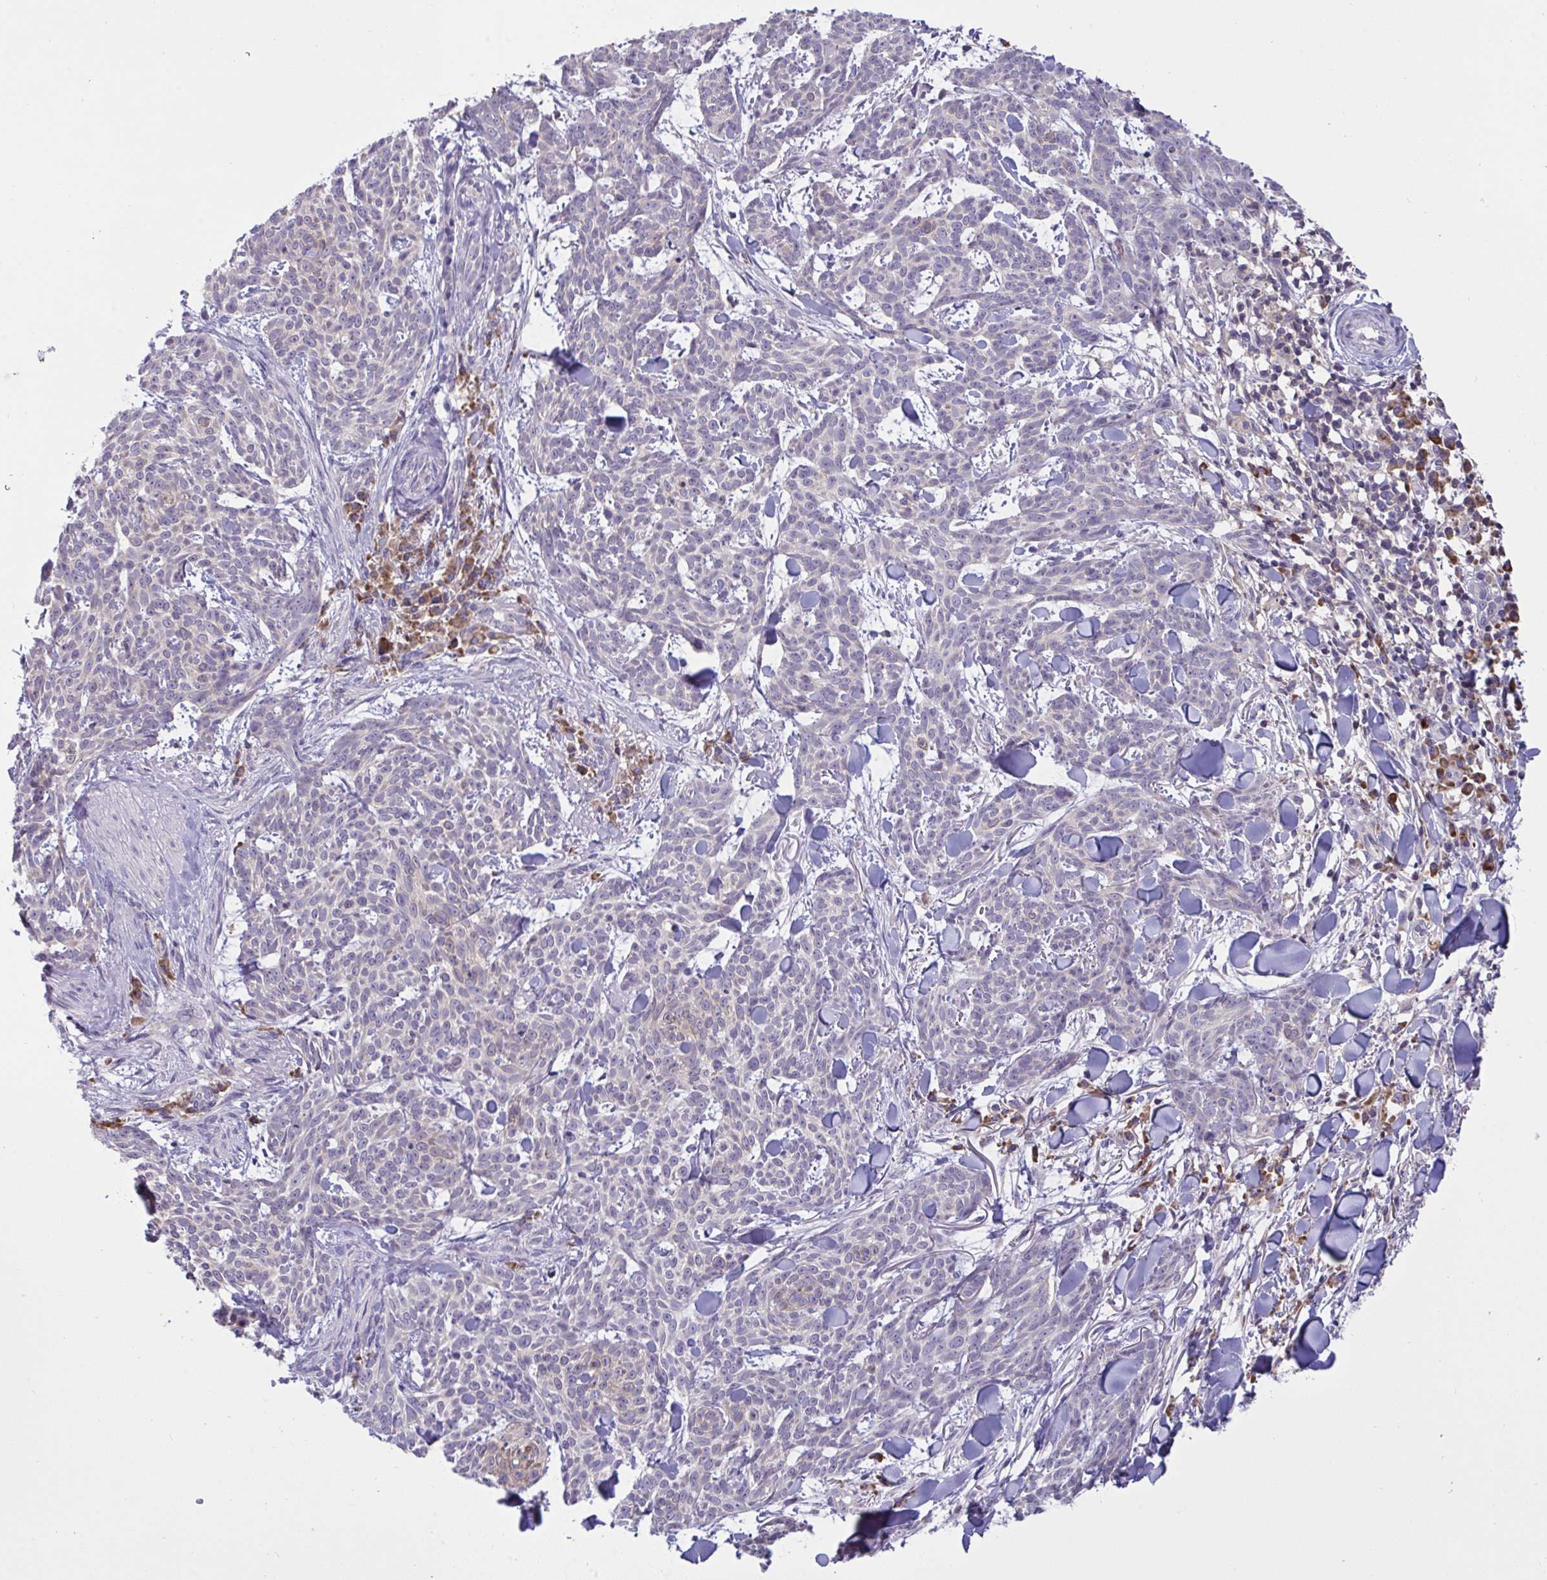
{"staining": {"intensity": "negative", "quantity": "none", "location": "none"}, "tissue": "skin cancer", "cell_type": "Tumor cells", "image_type": "cancer", "snomed": [{"axis": "morphology", "description": "Basal cell carcinoma"}, {"axis": "topography", "description": "Skin"}], "caption": "Skin basal cell carcinoma was stained to show a protein in brown. There is no significant staining in tumor cells.", "gene": "TMEM41A", "patient": {"sex": "female", "age": 93}}